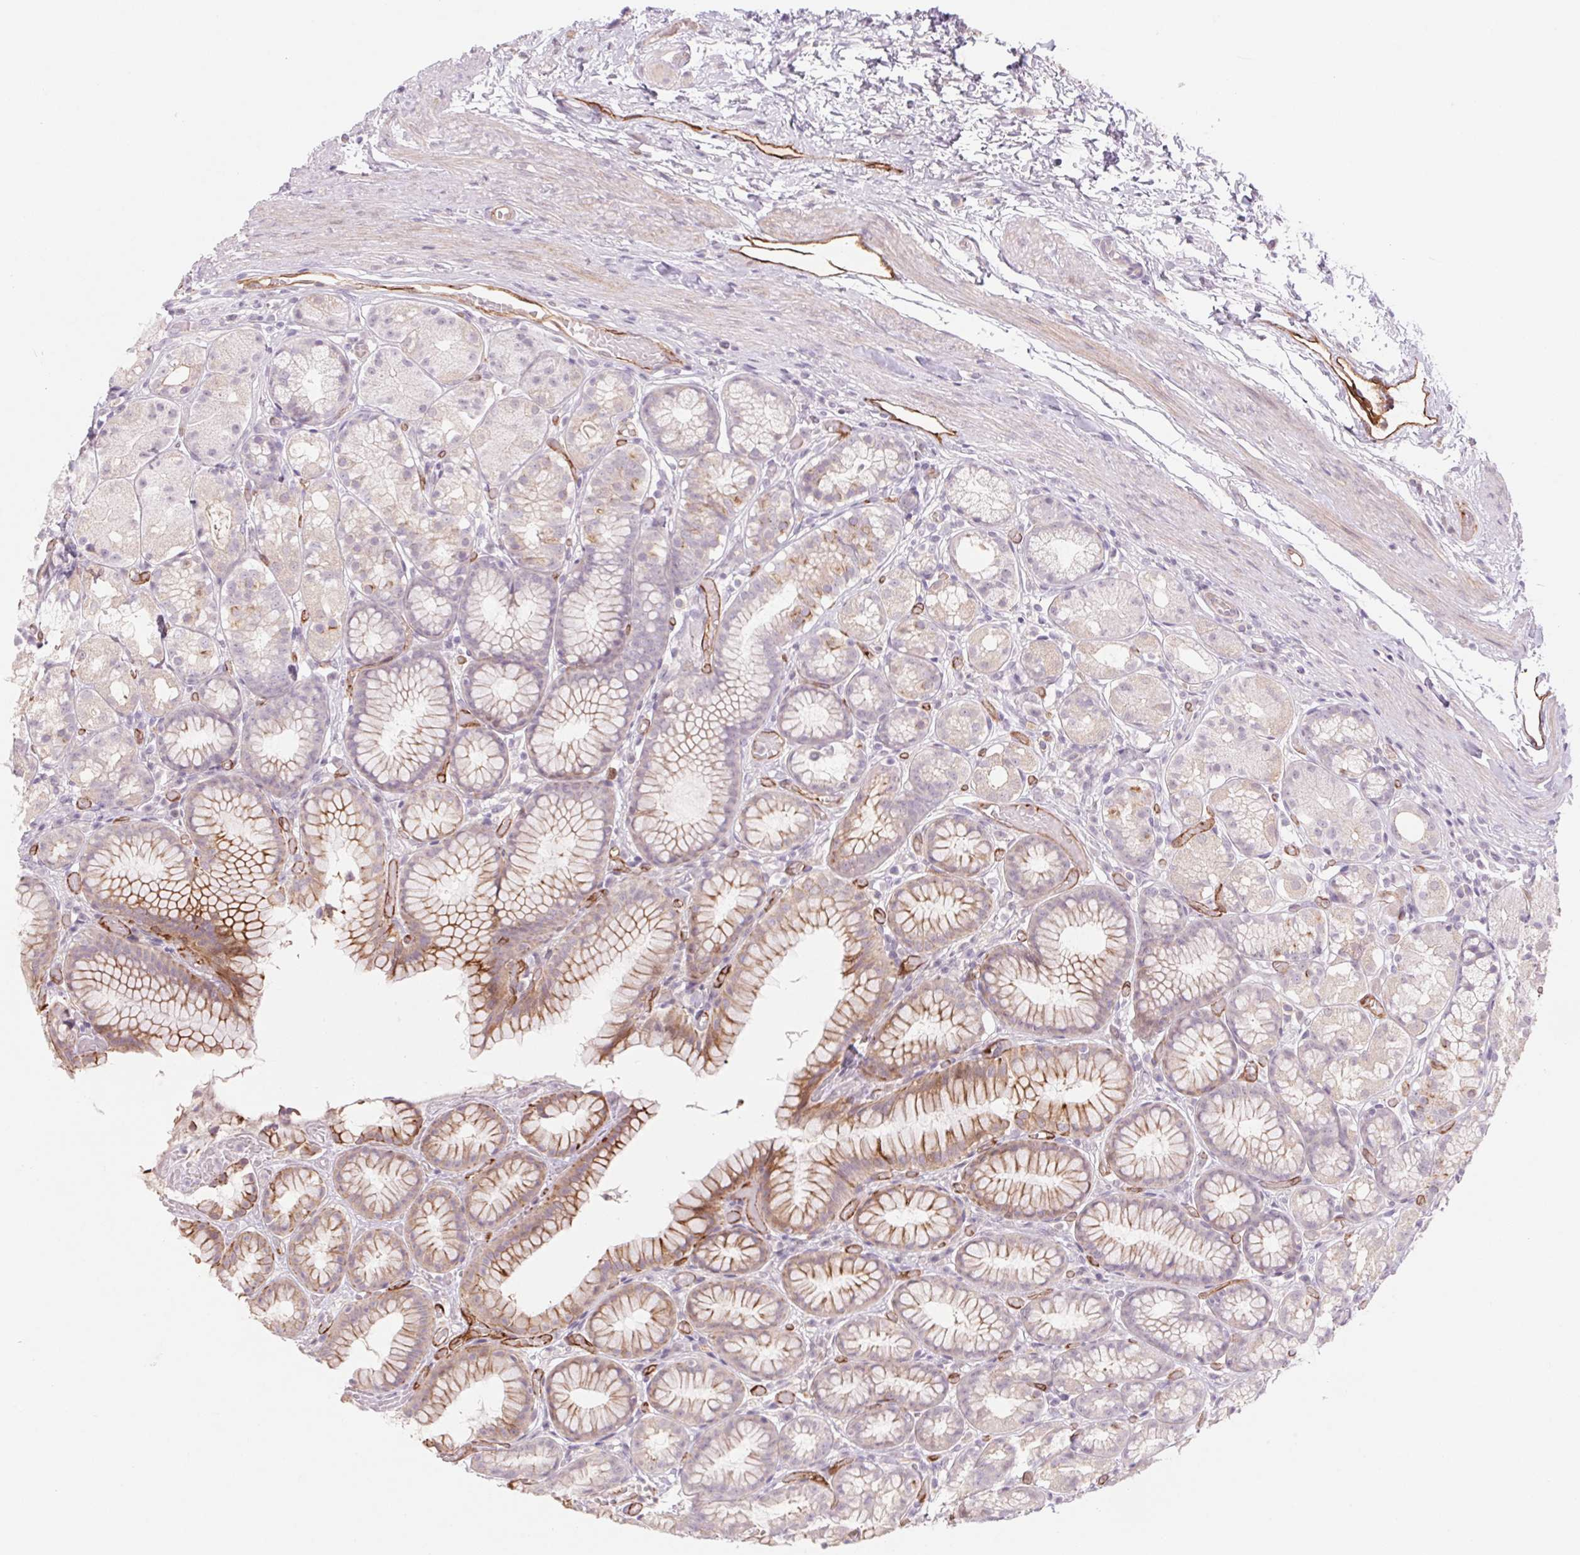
{"staining": {"intensity": "moderate", "quantity": "25%-75%", "location": "cytoplasmic/membranous"}, "tissue": "stomach", "cell_type": "Glandular cells", "image_type": "normal", "snomed": [{"axis": "morphology", "description": "Normal tissue, NOS"}, {"axis": "topography", "description": "Stomach"}], "caption": "Benign stomach demonstrates moderate cytoplasmic/membranous positivity in approximately 25%-75% of glandular cells, visualized by immunohistochemistry. The protein of interest is shown in brown color, while the nuclei are stained blue.", "gene": "MS4A13", "patient": {"sex": "male", "age": 70}}